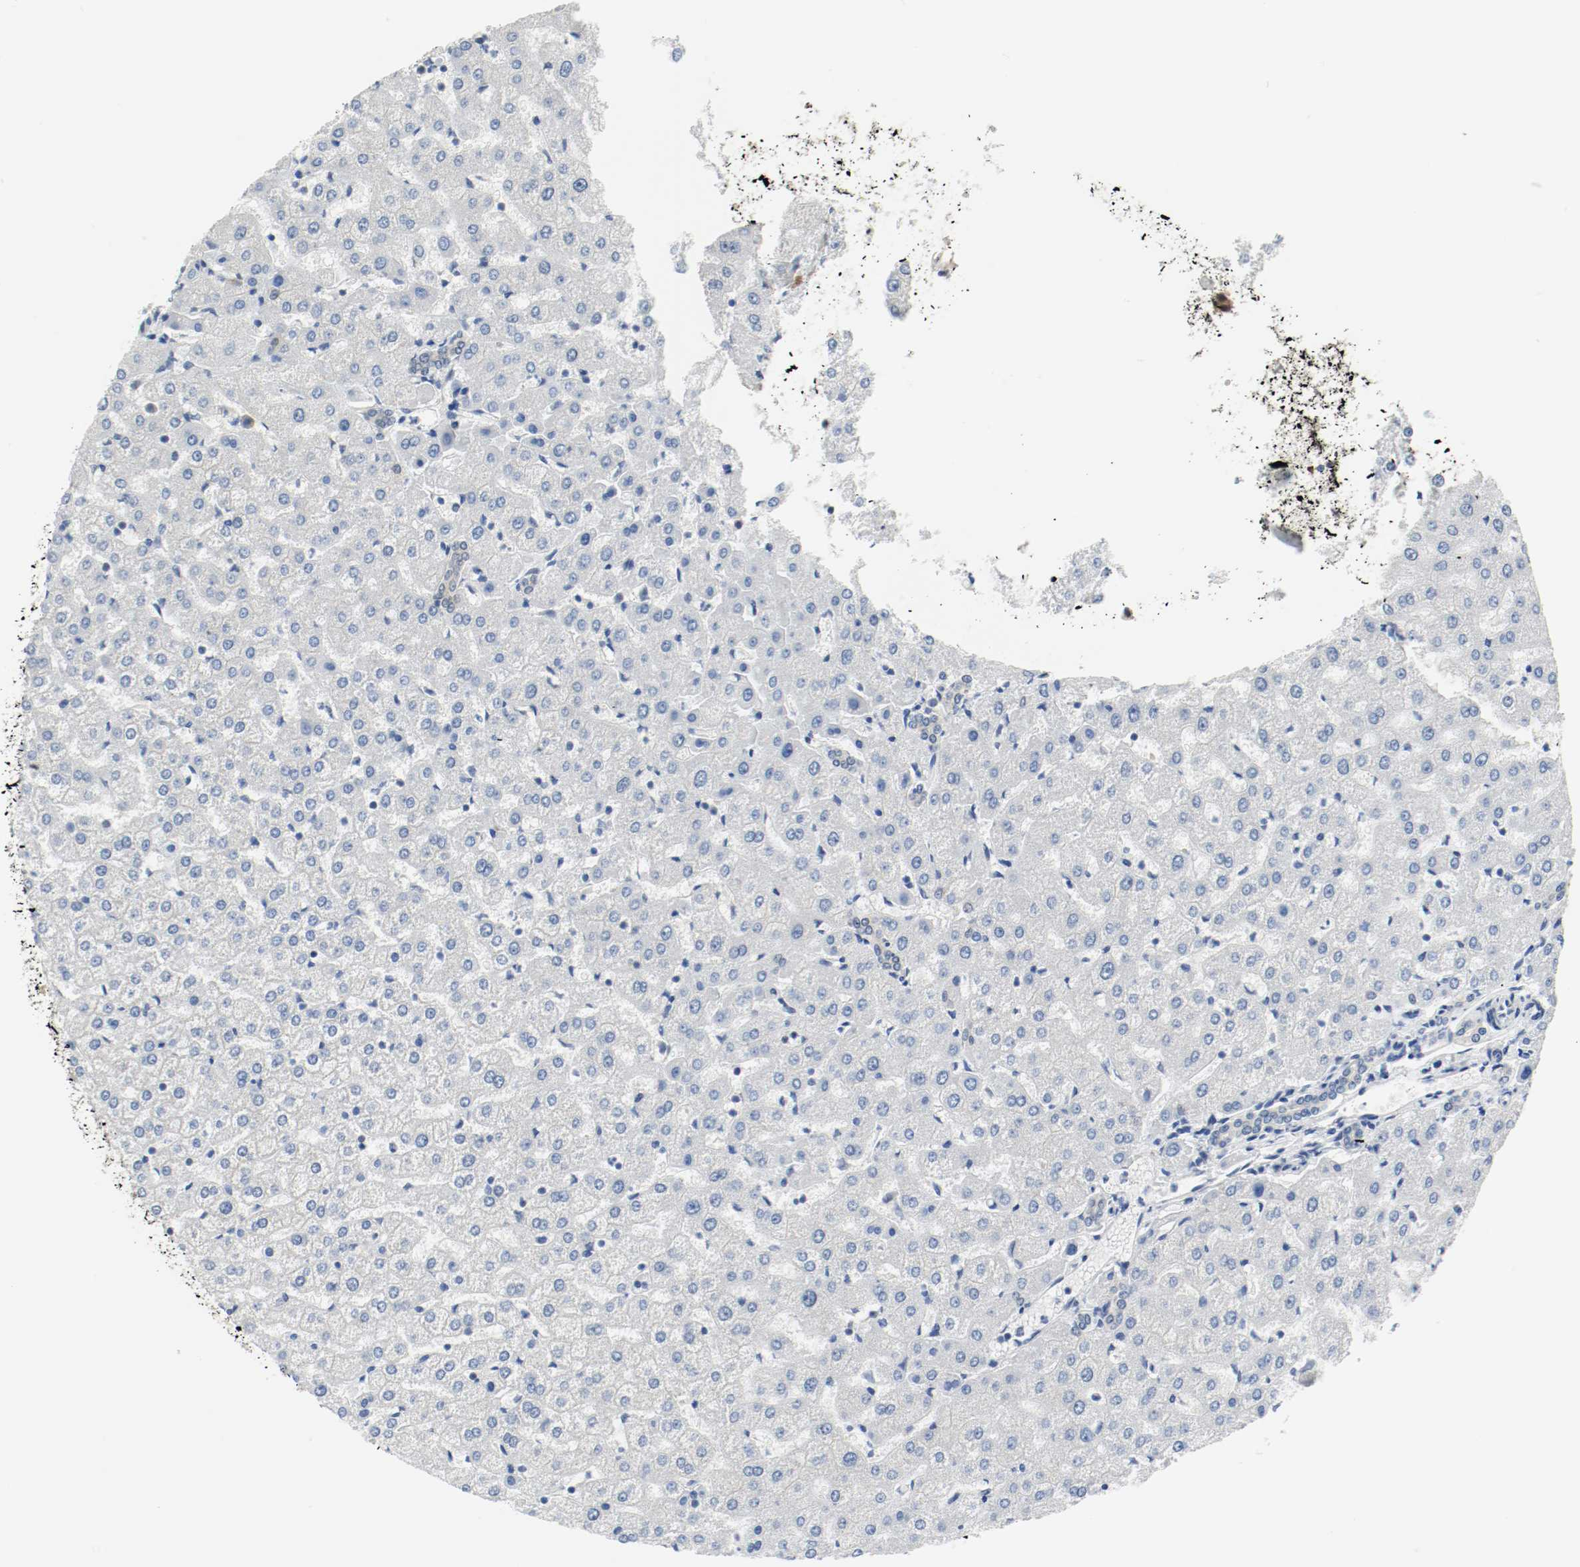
{"staining": {"intensity": "negative", "quantity": "none", "location": "none"}, "tissue": "liver", "cell_type": "Cholangiocytes", "image_type": "normal", "snomed": [{"axis": "morphology", "description": "Normal tissue, NOS"}, {"axis": "morphology", "description": "Fibrosis, NOS"}, {"axis": "topography", "description": "Liver"}], "caption": "An immunohistochemistry (IHC) histopathology image of unremarkable liver is shown. There is no staining in cholangiocytes of liver.", "gene": "PPME1", "patient": {"sex": "female", "age": 29}}